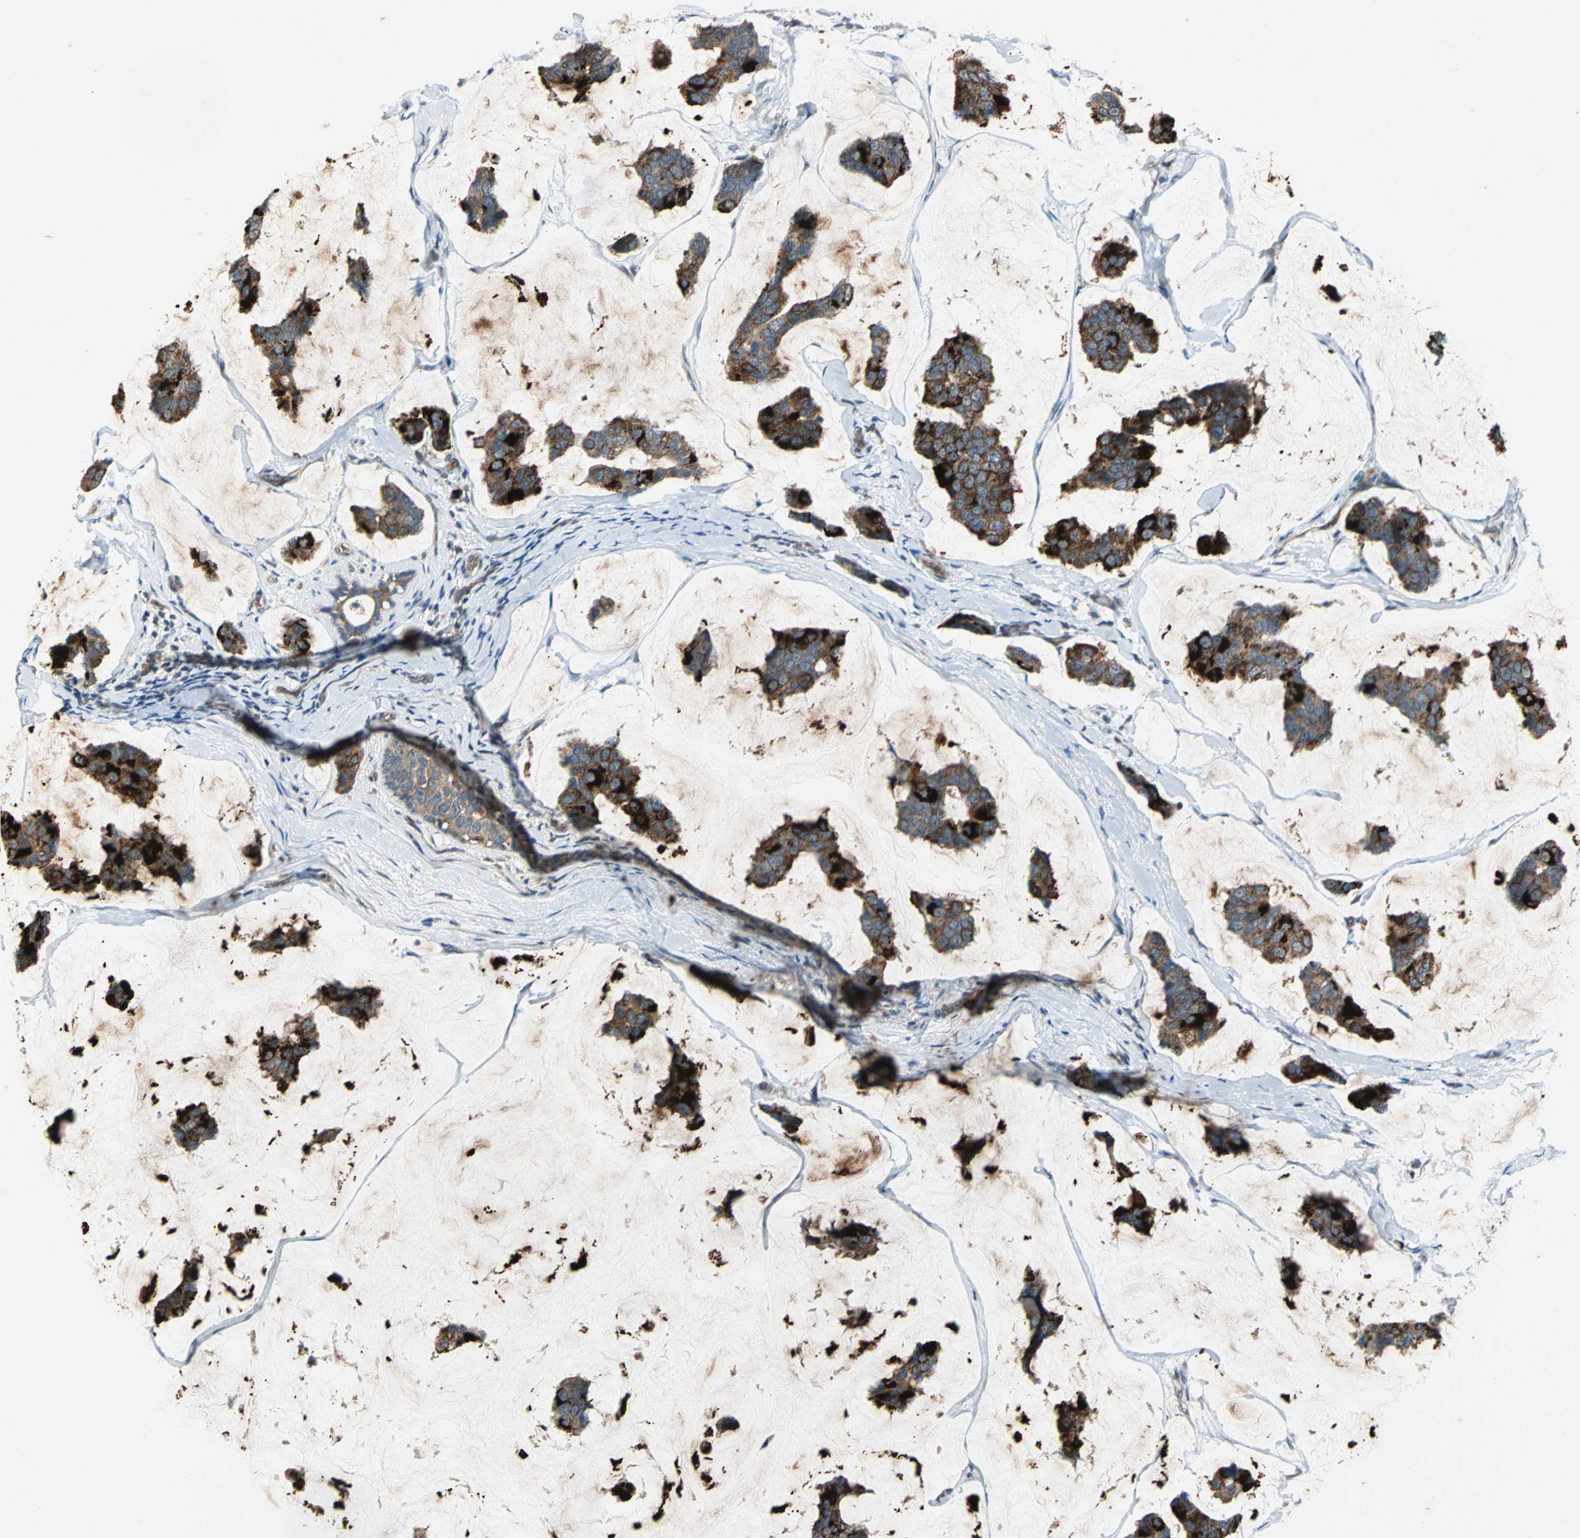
{"staining": {"intensity": "strong", "quantity": ">75%", "location": "cytoplasmic/membranous"}, "tissue": "breast cancer", "cell_type": "Tumor cells", "image_type": "cancer", "snomed": [{"axis": "morphology", "description": "Normal tissue, NOS"}, {"axis": "morphology", "description": "Duct carcinoma"}, {"axis": "topography", "description": "Breast"}], "caption": "High-magnification brightfield microscopy of breast cancer stained with DAB (brown) and counterstained with hematoxylin (blue). tumor cells exhibit strong cytoplasmic/membranous expression is present in approximately>75% of cells.", "gene": "EMCN", "patient": {"sex": "female", "age": 50}}